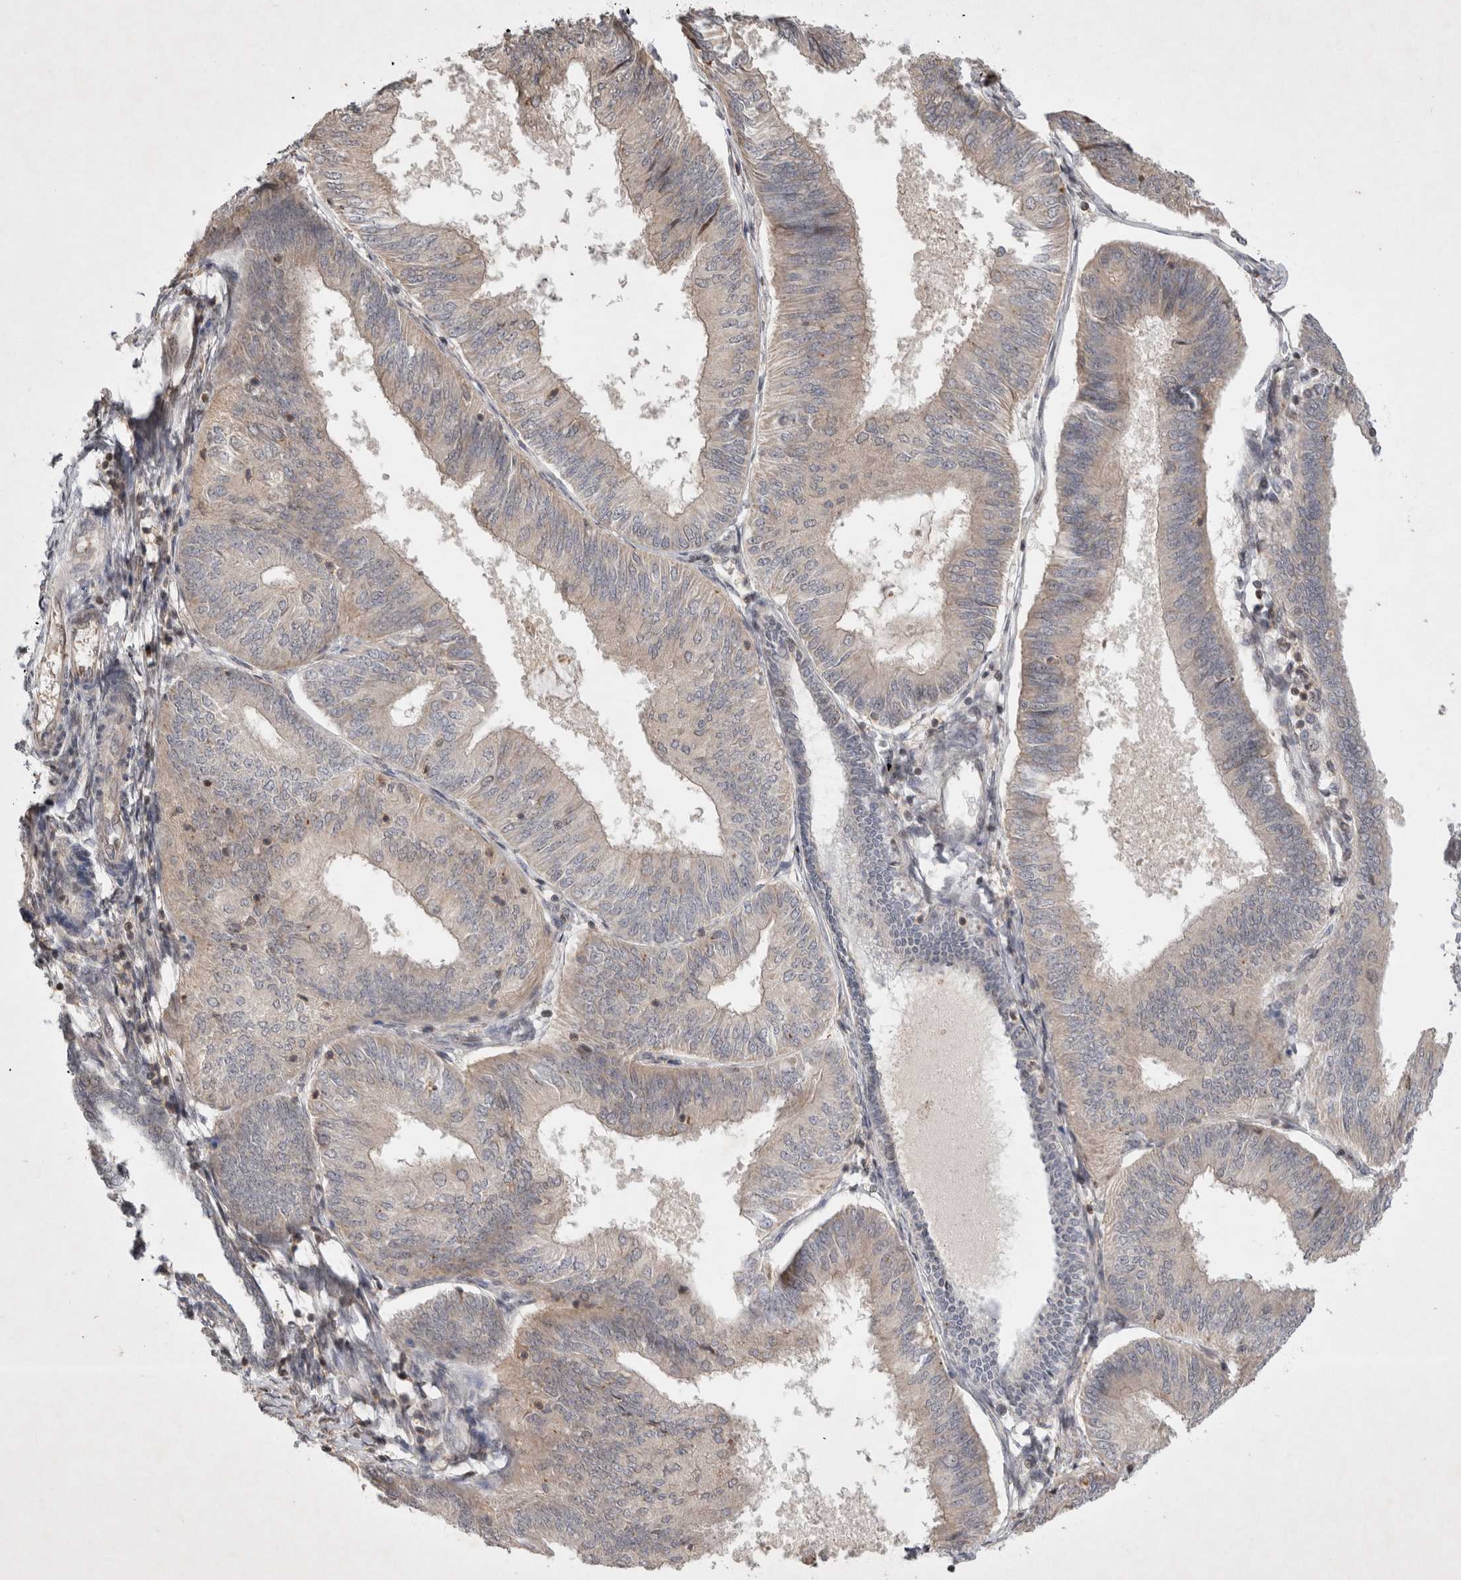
{"staining": {"intensity": "weak", "quantity": "25%-75%", "location": "cytoplasmic/membranous"}, "tissue": "endometrial cancer", "cell_type": "Tumor cells", "image_type": "cancer", "snomed": [{"axis": "morphology", "description": "Adenocarcinoma, NOS"}, {"axis": "topography", "description": "Endometrium"}], "caption": "Brown immunohistochemical staining in endometrial cancer shows weak cytoplasmic/membranous expression in approximately 25%-75% of tumor cells. The staining was performed using DAB (3,3'-diaminobenzidine) to visualize the protein expression in brown, while the nuclei were stained in blue with hematoxylin (Magnification: 20x).", "gene": "EIF2AK1", "patient": {"sex": "female", "age": 58}}